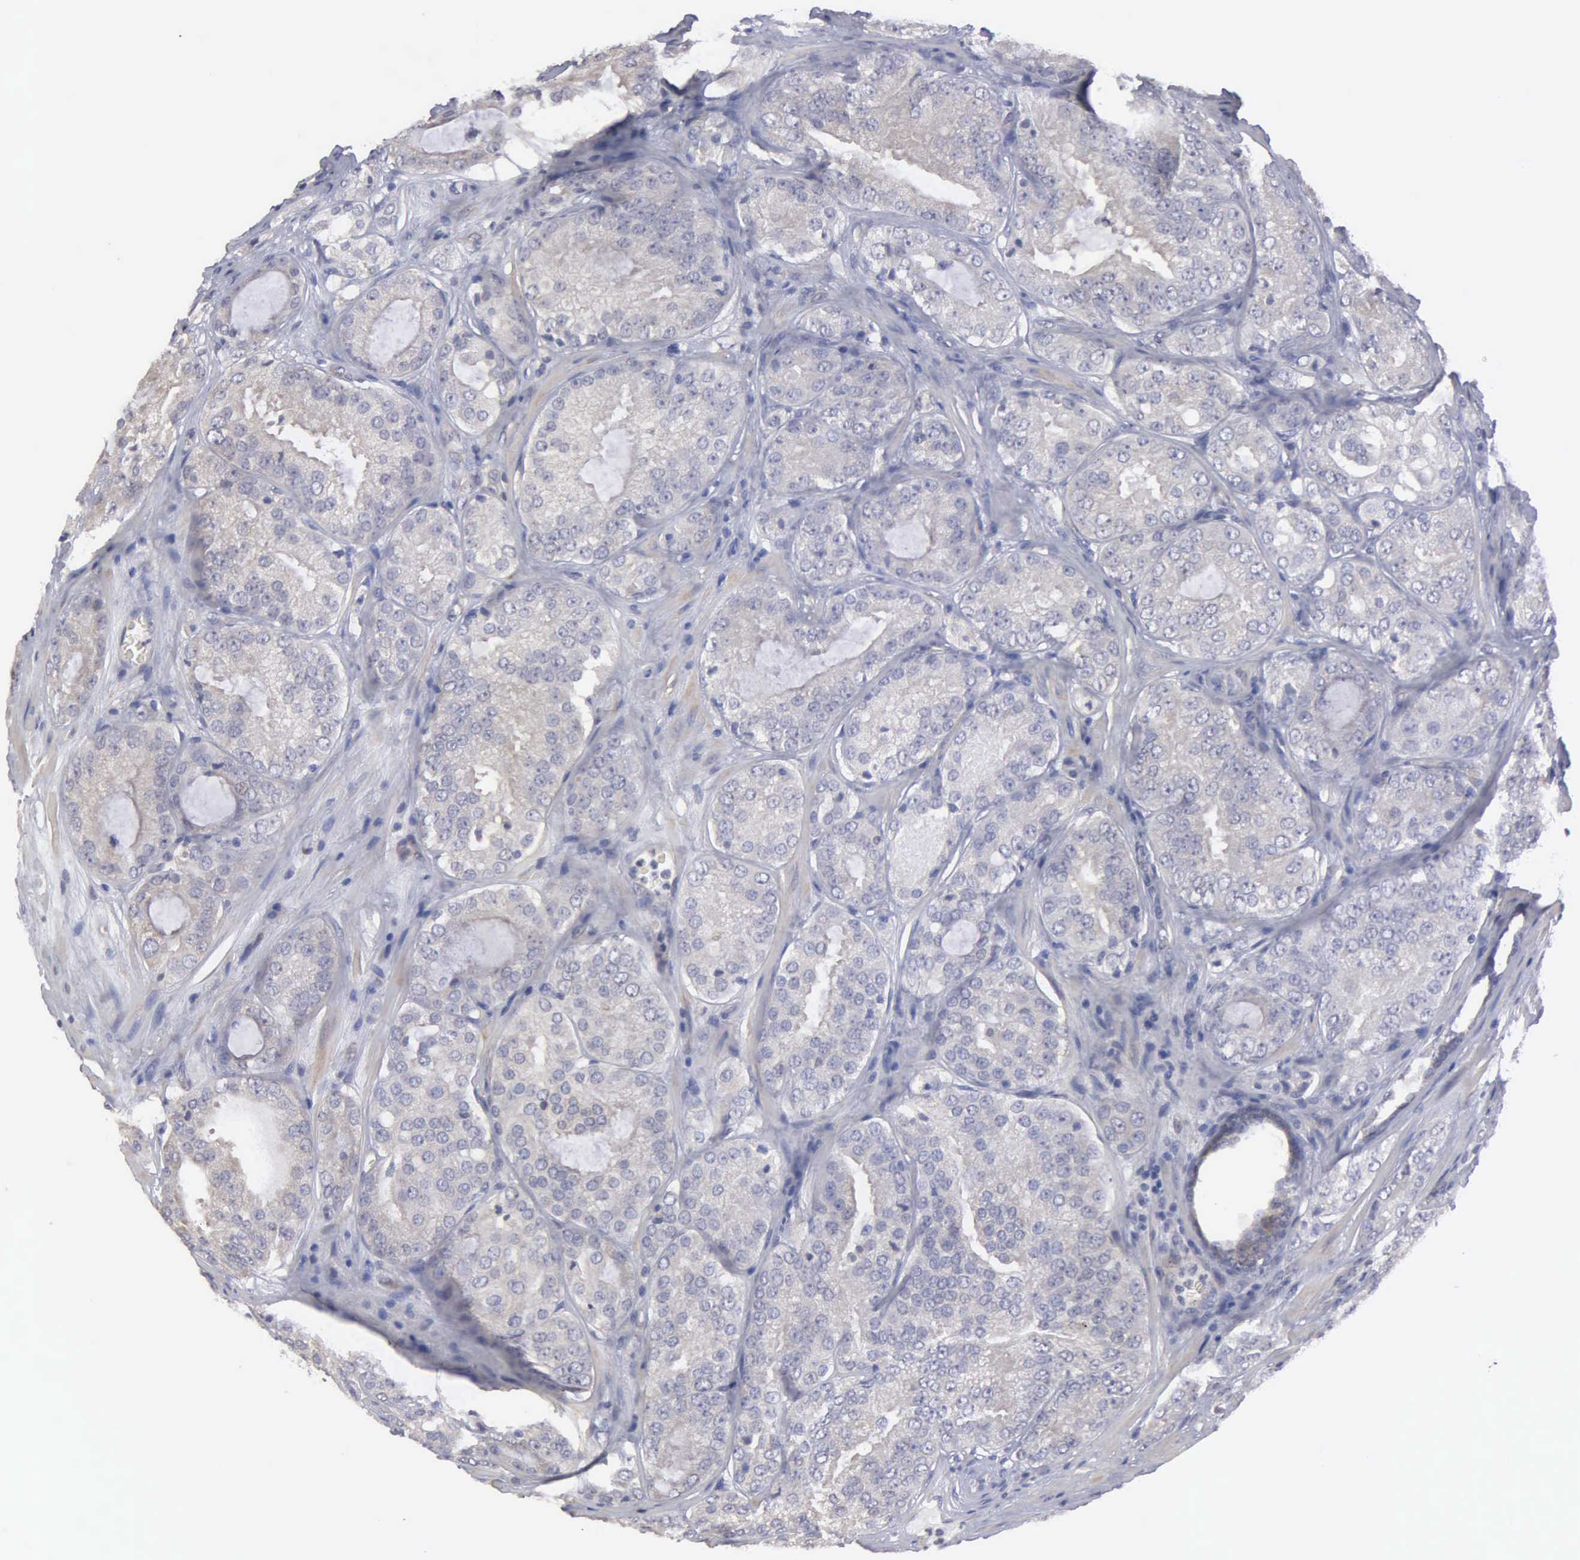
{"staining": {"intensity": "weak", "quantity": "25%-75%", "location": "cytoplasmic/membranous"}, "tissue": "prostate cancer", "cell_type": "Tumor cells", "image_type": "cancer", "snomed": [{"axis": "morphology", "description": "Adenocarcinoma, Medium grade"}, {"axis": "topography", "description": "Prostate"}], "caption": "High-magnification brightfield microscopy of prostate cancer stained with DAB (3,3'-diaminobenzidine) (brown) and counterstained with hematoxylin (blue). tumor cells exhibit weak cytoplasmic/membranous expression is present in about25%-75% of cells.", "gene": "LIN52", "patient": {"sex": "male", "age": 60}}